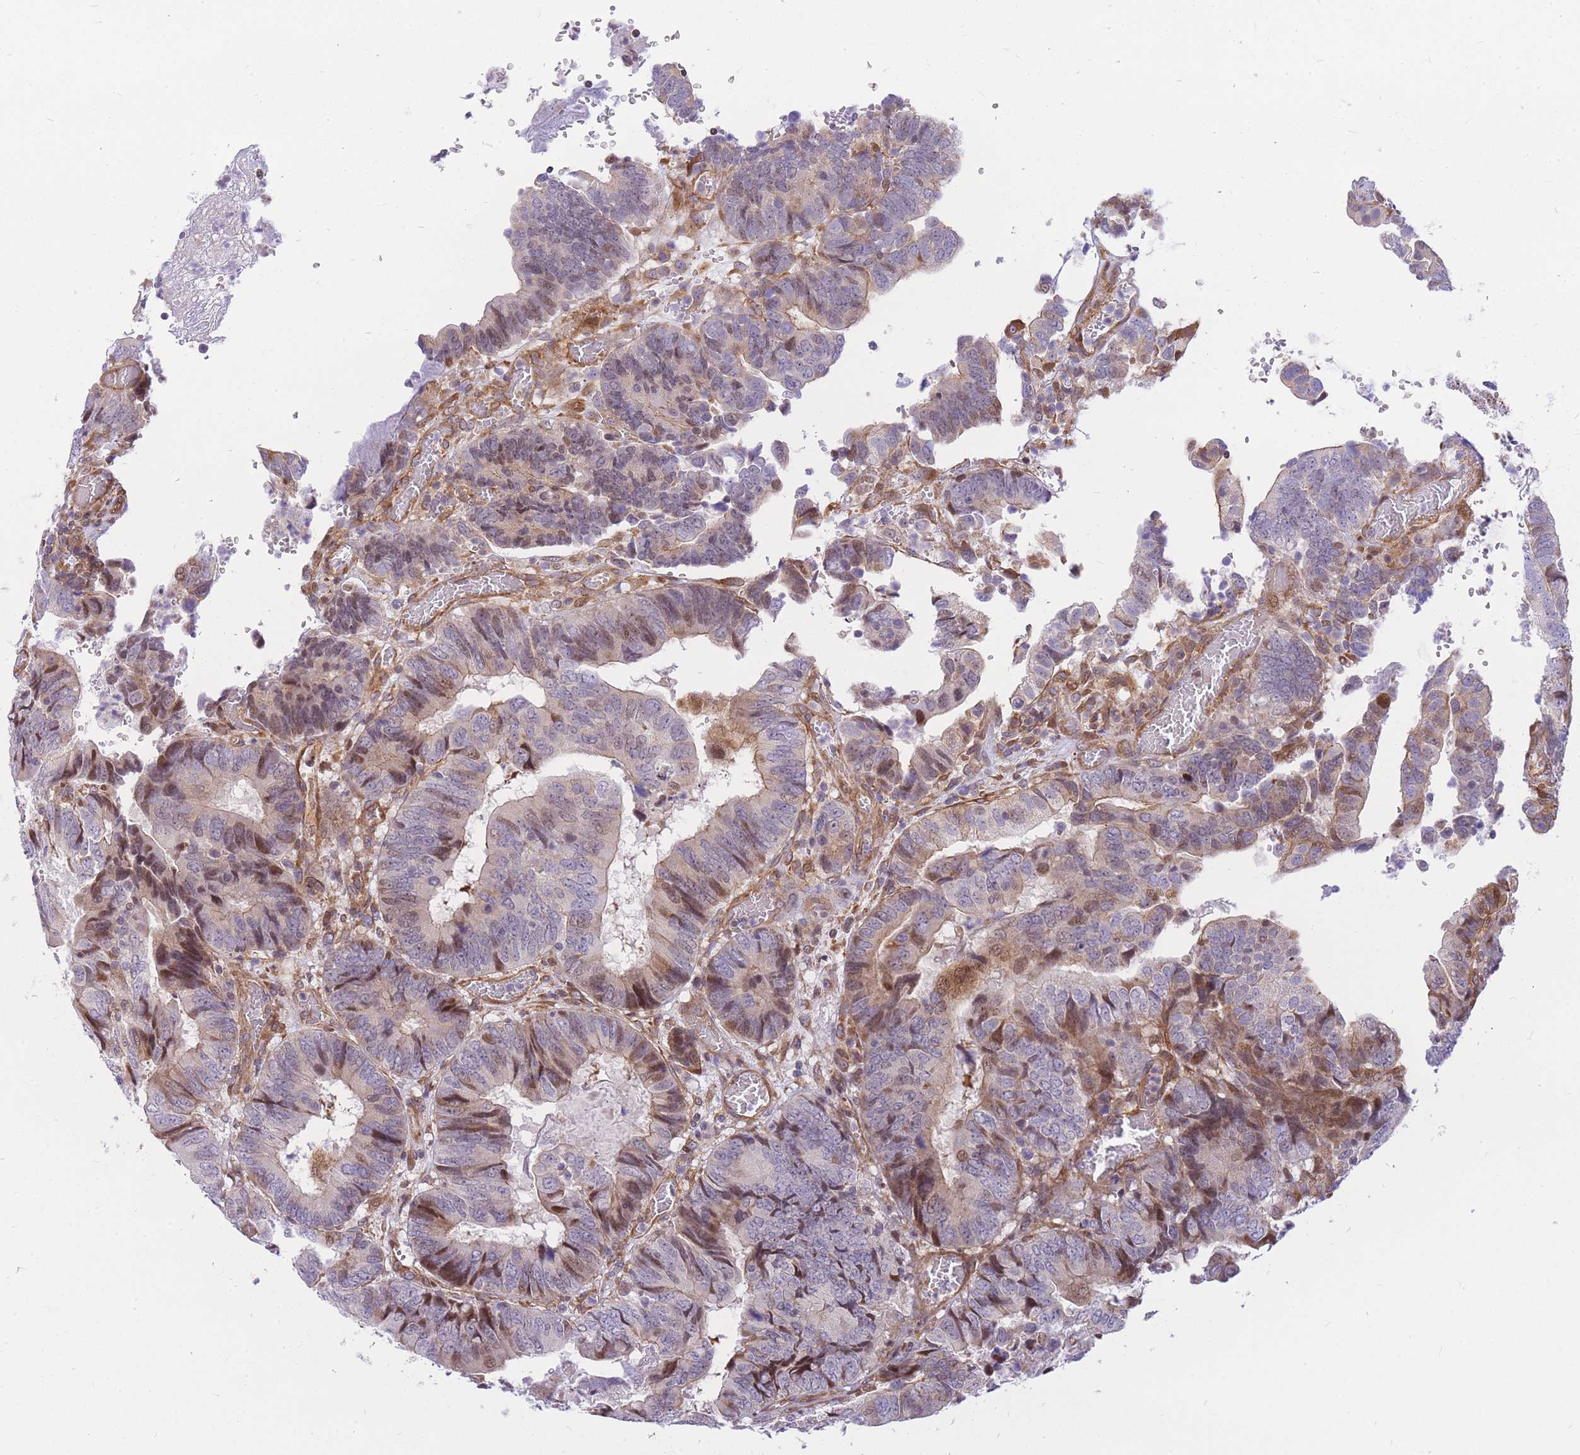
{"staining": {"intensity": "moderate", "quantity": "<25%", "location": "cytoplasmic/membranous,nuclear"}, "tissue": "colorectal cancer", "cell_type": "Tumor cells", "image_type": "cancer", "snomed": [{"axis": "morphology", "description": "Adenocarcinoma, NOS"}, {"axis": "topography", "description": "Colon"}], "caption": "Colorectal adenocarcinoma stained with a brown dye shows moderate cytoplasmic/membranous and nuclear positive positivity in about <25% of tumor cells.", "gene": "S100PBP", "patient": {"sex": "male", "age": 85}}